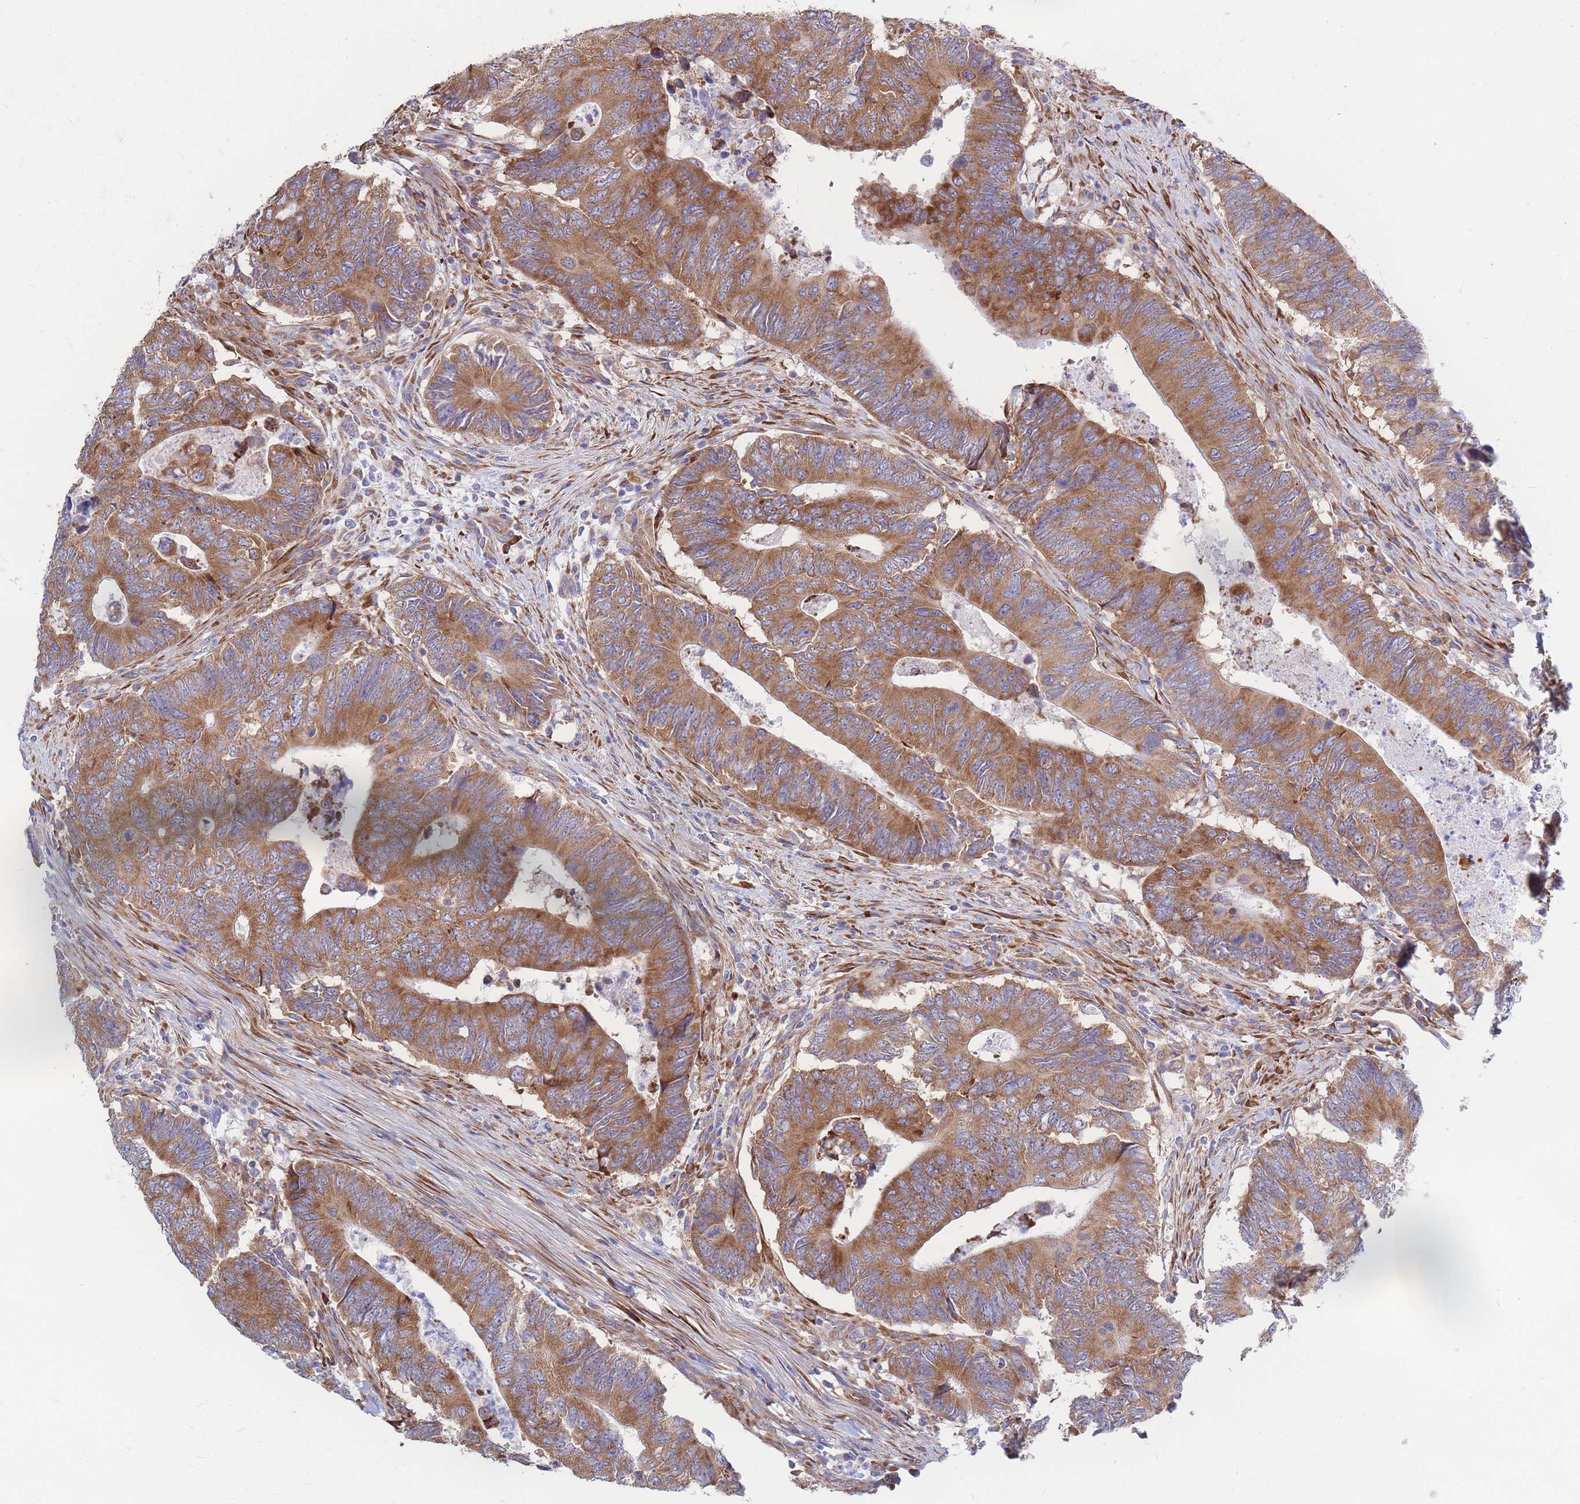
{"staining": {"intensity": "moderate", "quantity": ">75%", "location": "cytoplasmic/membranous"}, "tissue": "colorectal cancer", "cell_type": "Tumor cells", "image_type": "cancer", "snomed": [{"axis": "morphology", "description": "Adenocarcinoma, NOS"}, {"axis": "topography", "description": "Colon"}], "caption": "IHC of adenocarcinoma (colorectal) displays medium levels of moderate cytoplasmic/membranous positivity in about >75% of tumor cells. The staining is performed using DAB (3,3'-diaminobenzidine) brown chromogen to label protein expression. The nuclei are counter-stained blue using hematoxylin.", "gene": "RPL8", "patient": {"sex": "male", "age": 87}}